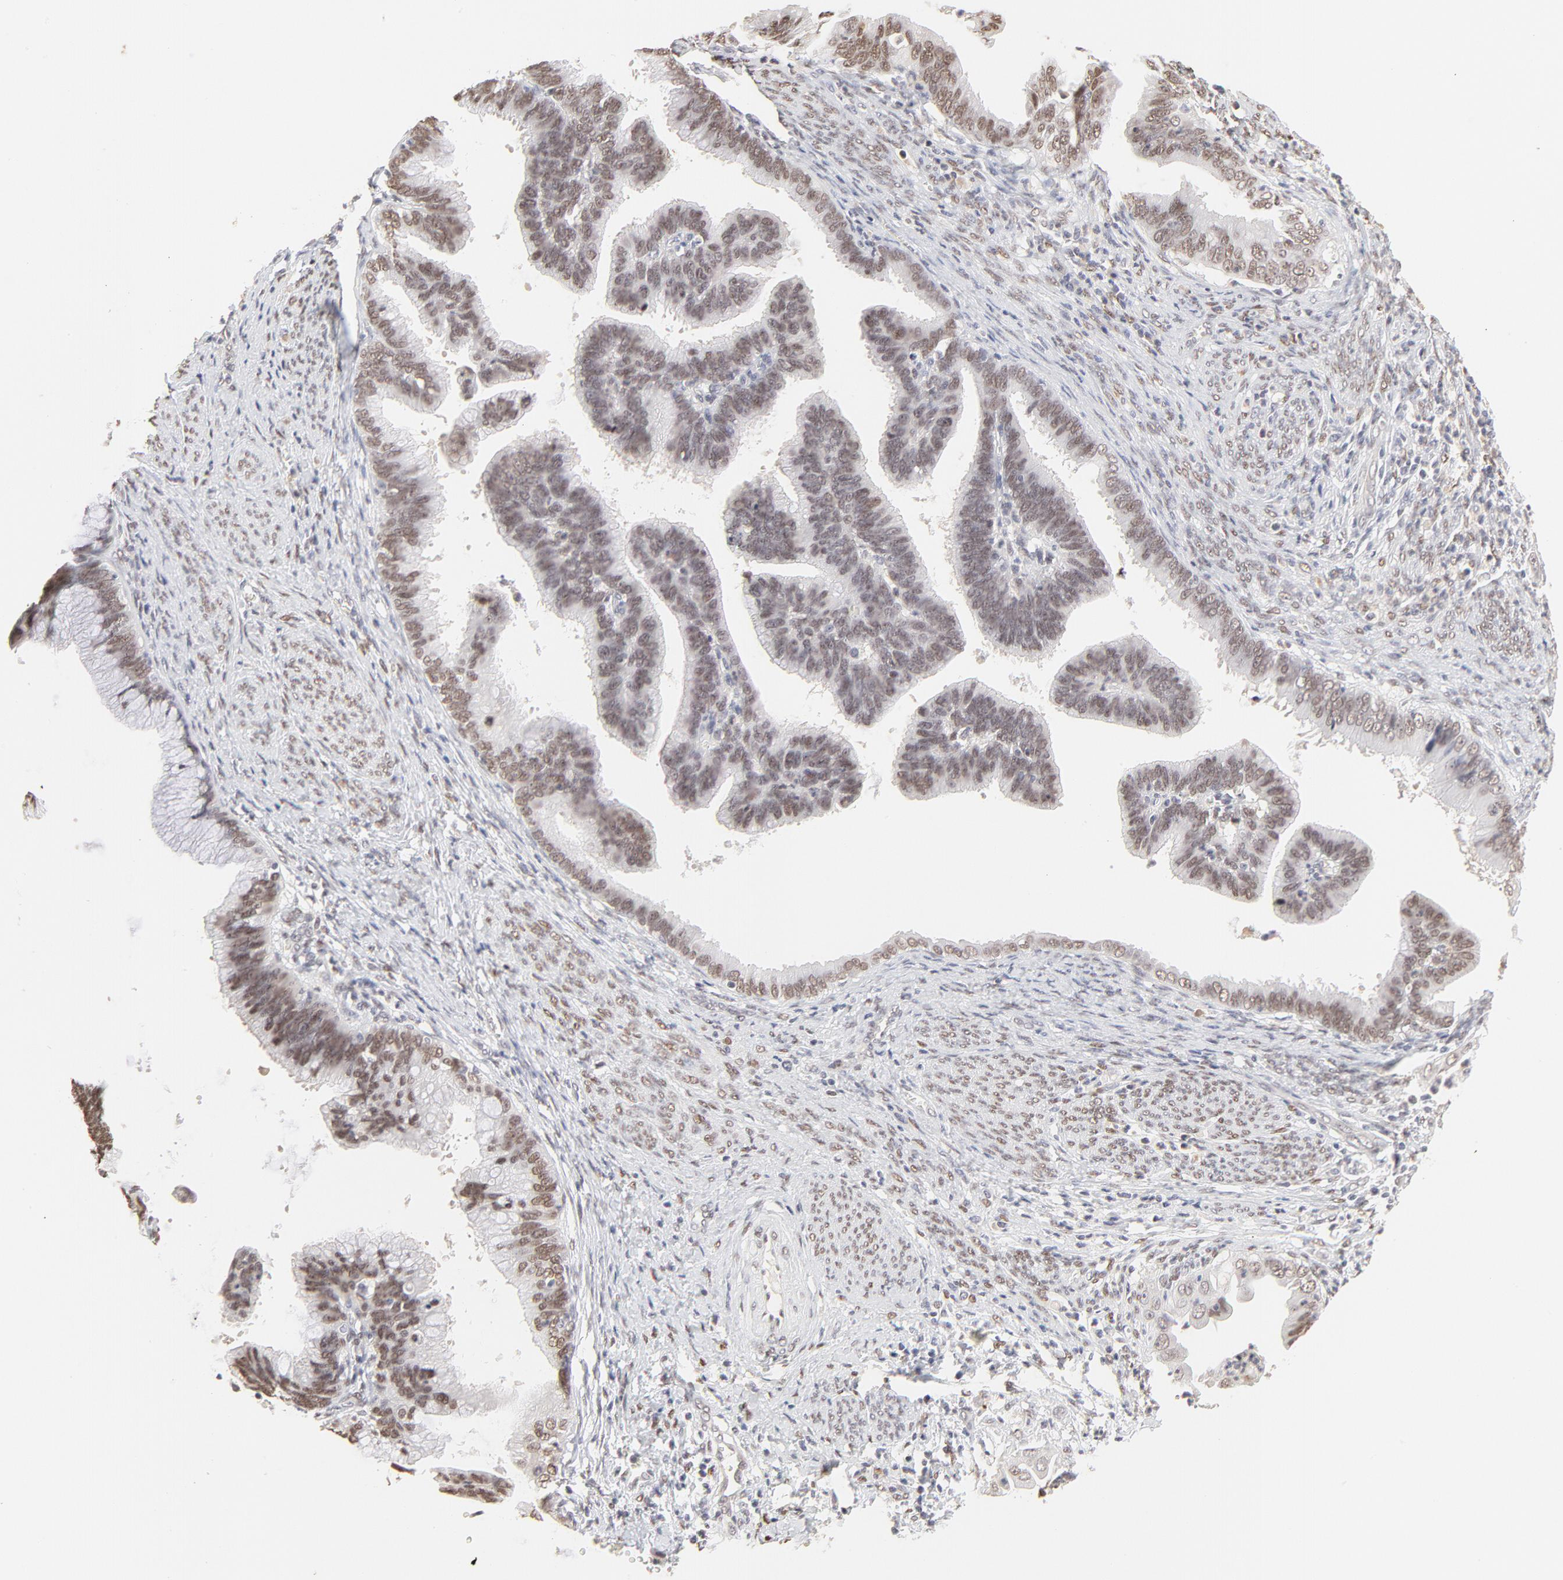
{"staining": {"intensity": "moderate", "quantity": "25%-75%", "location": "nuclear"}, "tissue": "cervical cancer", "cell_type": "Tumor cells", "image_type": "cancer", "snomed": [{"axis": "morphology", "description": "Adenocarcinoma, NOS"}, {"axis": "topography", "description": "Cervix"}], "caption": "A high-resolution micrograph shows immunohistochemistry (IHC) staining of adenocarcinoma (cervical), which demonstrates moderate nuclear positivity in approximately 25%-75% of tumor cells. The staining was performed using DAB (3,3'-diaminobenzidine) to visualize the protein expression in brown, while the nuclei were stained in blue with hematoxylin (Magnification: 20x).", "gene": "PBX3", "patient": {"sex": "female", "age": 47}}